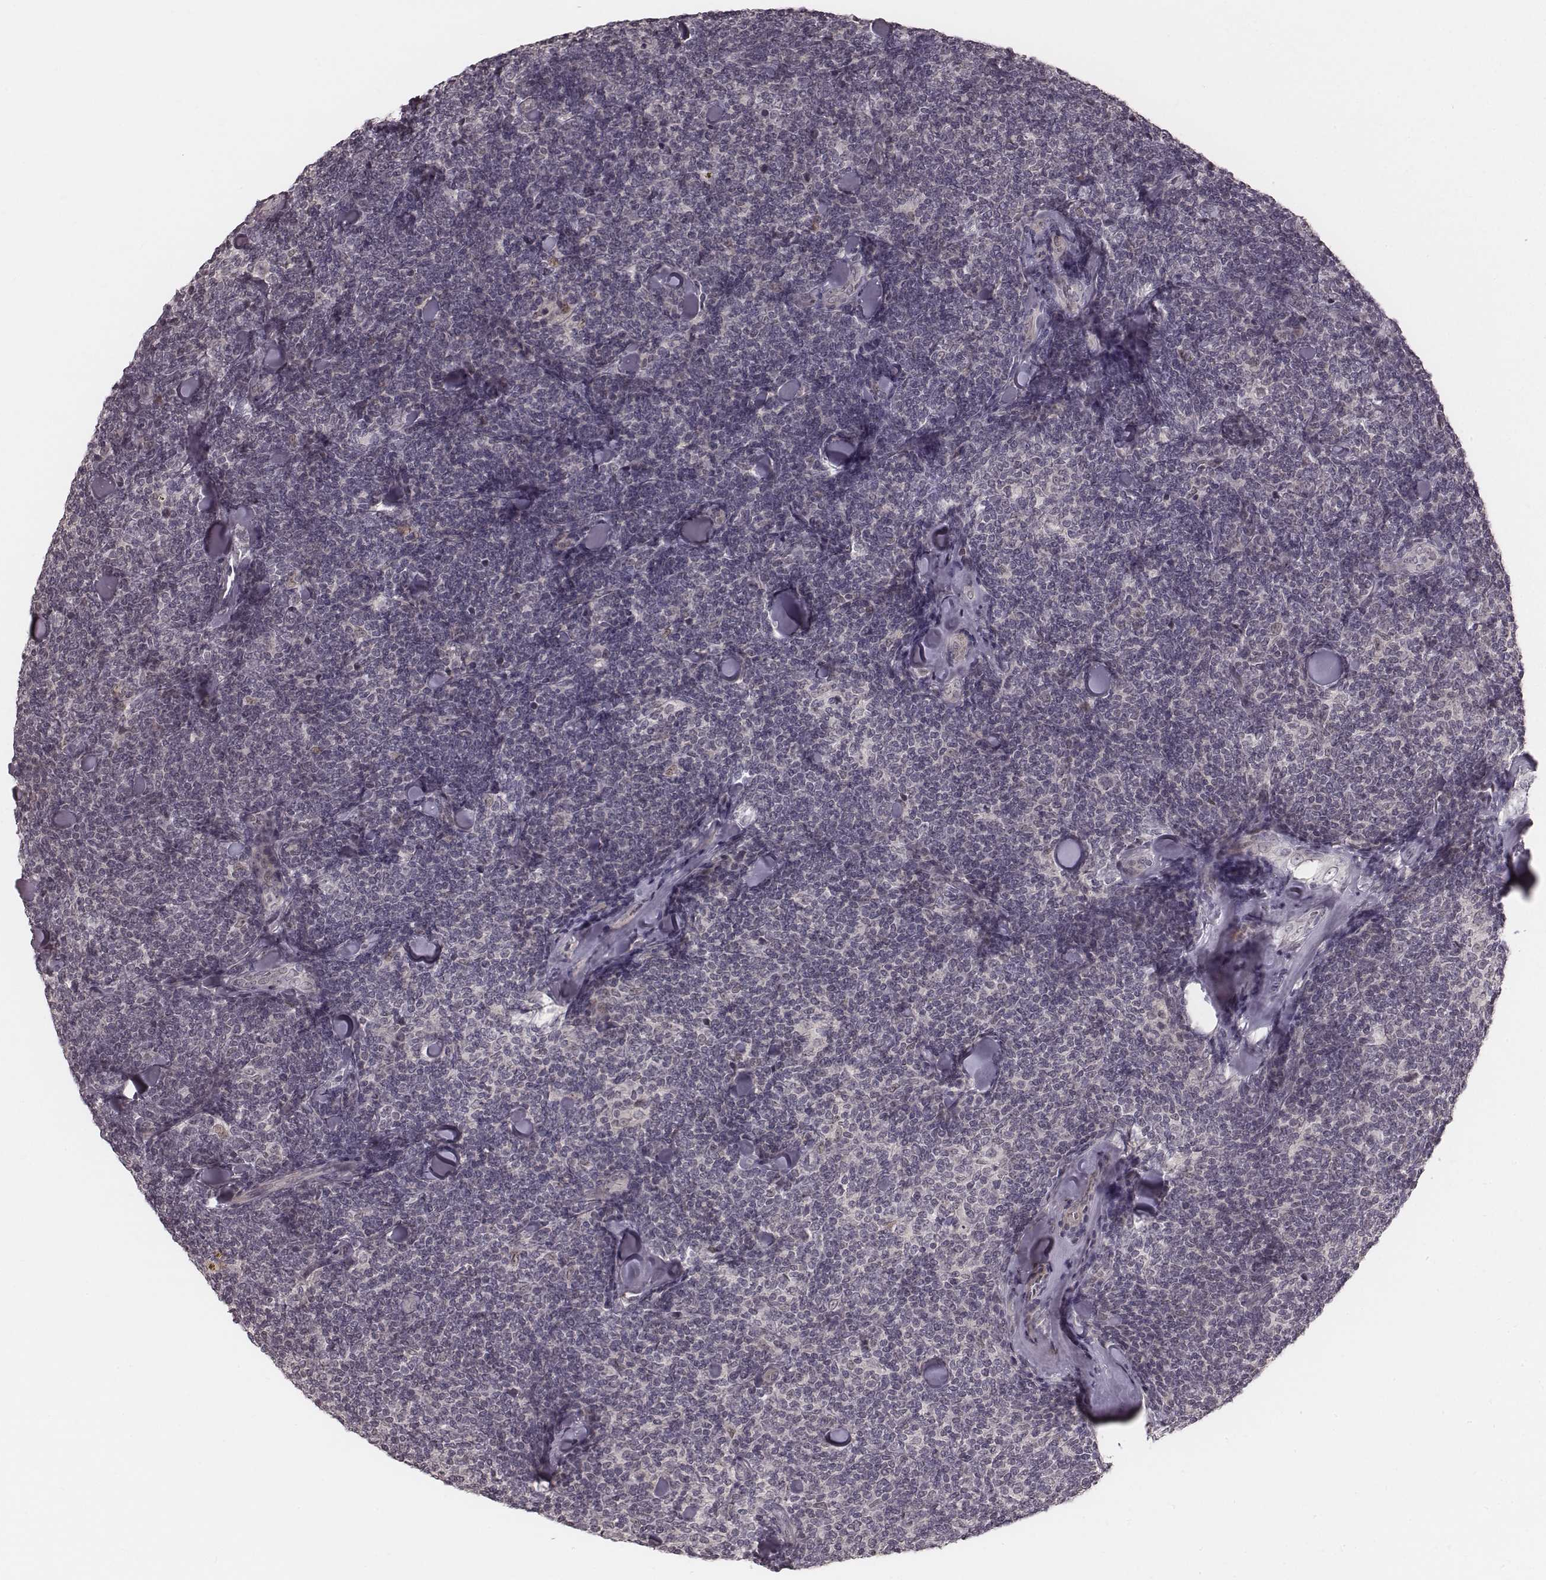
{"staining": {"intensity": "negative", "quantity": "none", "location": "none"}, "tissue": "lymphoma", "cell_type": "Tumor cells", "image_type": "cancer", "snomed": [{"axis": "morphology", "description": "Malignant lymphoma, non-Hodgkin's type, Low grade"}, {"axis": "topography", "description": "Lymph node"}], "caption": "This image is of malignant lymphoma, non-Hodgkin's type (low-grade) stained with IHC to label a protein in brown with the nuclei are counter-stained blue. There is no expression in tumor cells.", "gene": "IQCG", "patient": {"sex": "female", "age": 56}}